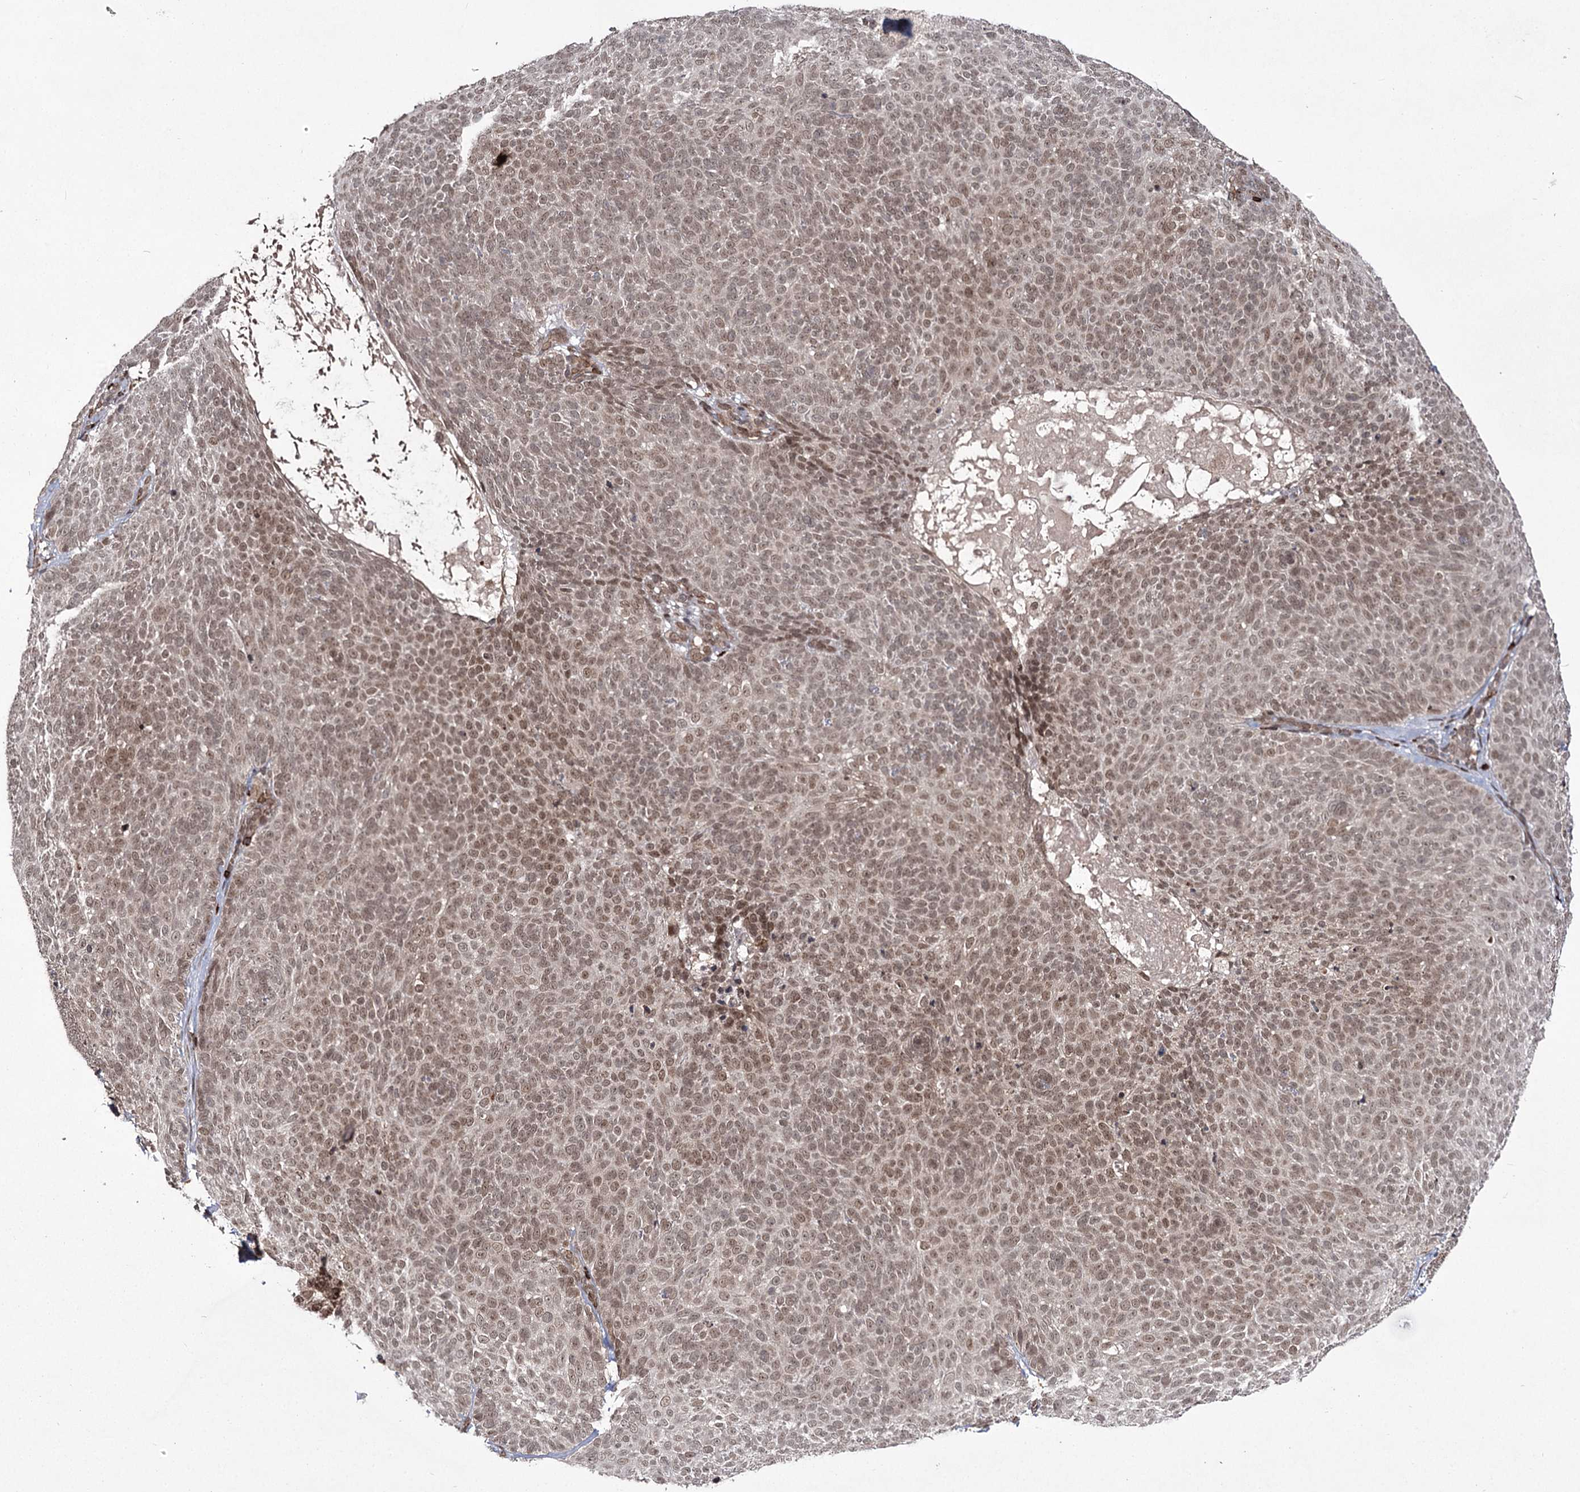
{"staining": {"intensity": "moderate", "quantity": ">75%", "location": "nuclear"}, "tissue": "skin cancer", "cell_type": "Tumor cells", "image_type": "cancer", "snomed": [{"axis": "morphology", "description": "Basal cell carcinoma"}, {"axis": "topography", "description": "Skin"}], "caption": "Brown immunohistochemical staining in human skin cancer (basal cell carcinoma) exhibits moderate nuclear staining in approximately >75% of tumor cells.", "gene": "TRNT1", "patient": {"sex": "male", "age": 85}}